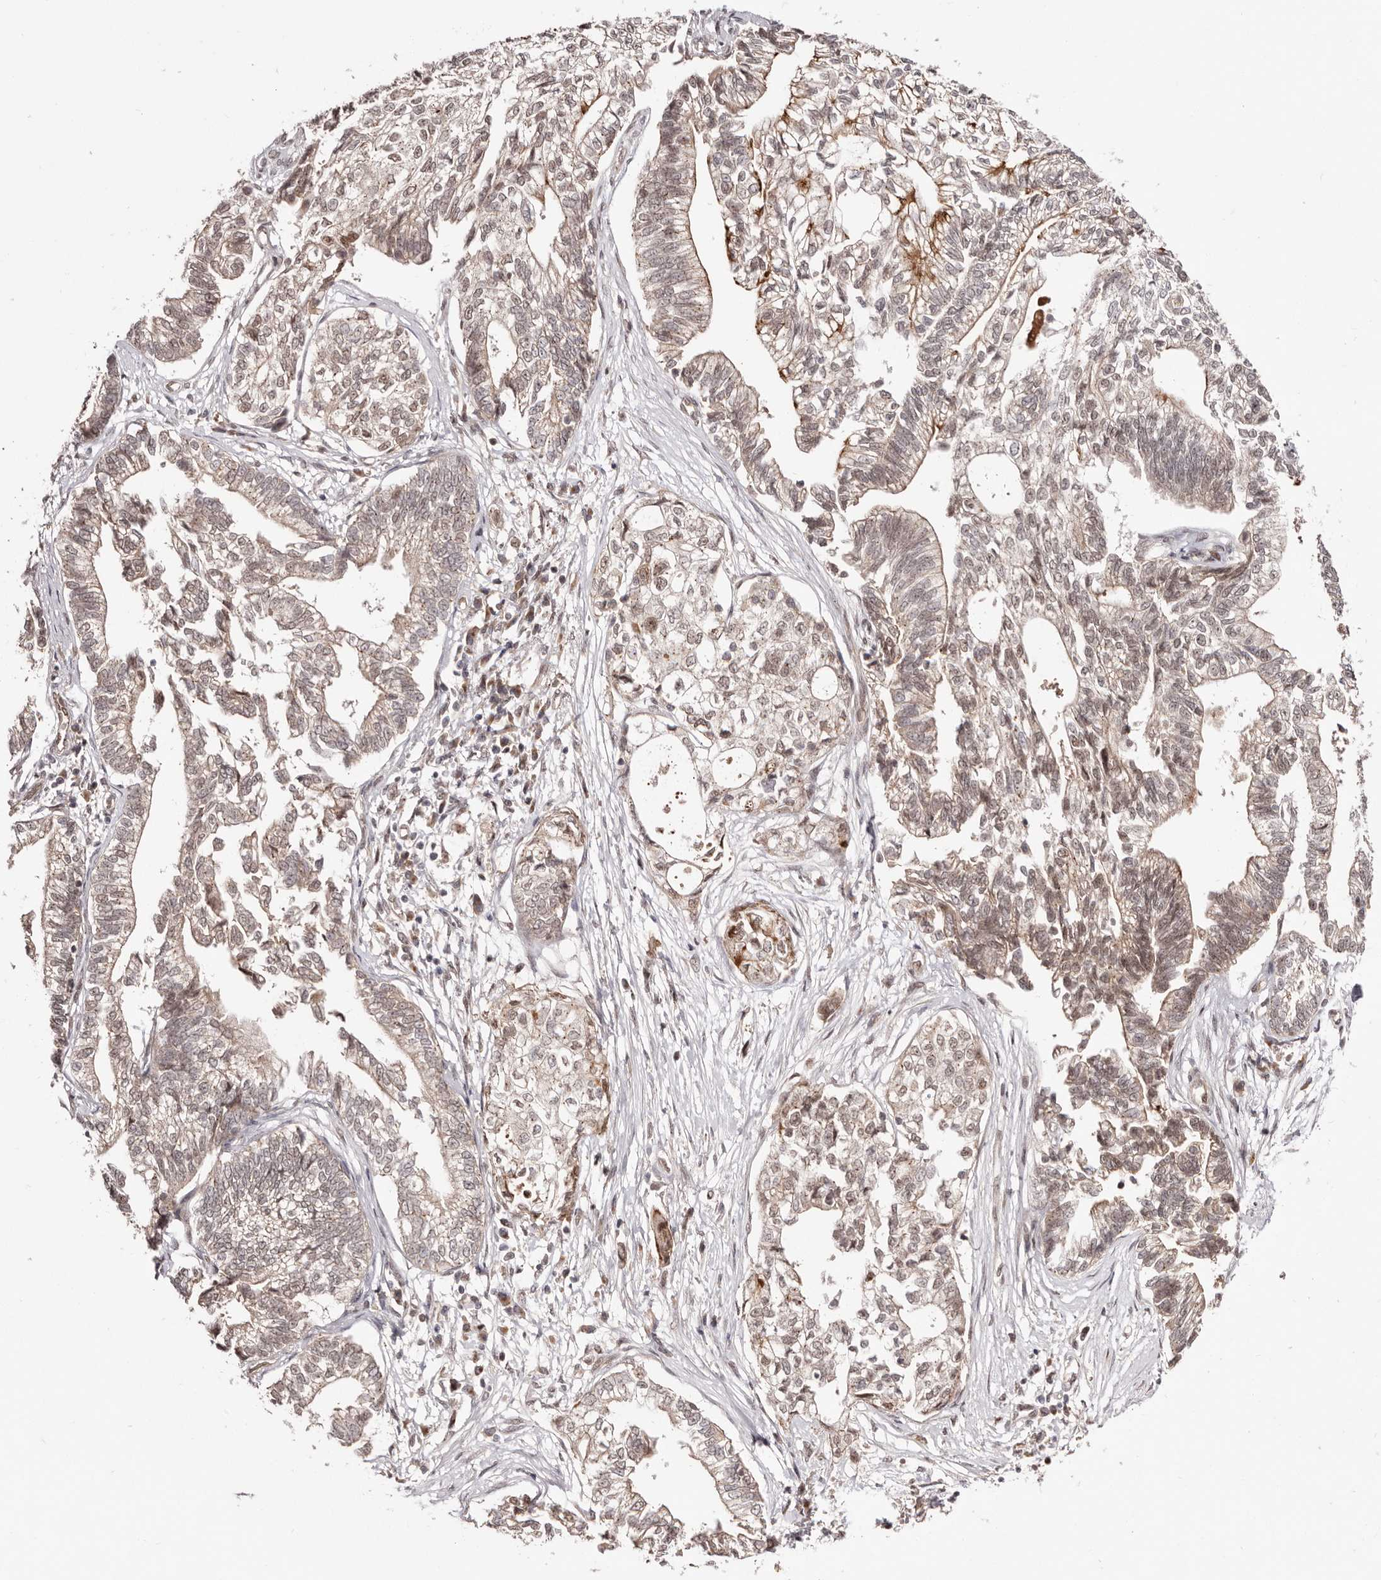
{"staining": {"intensity": "weak", "quantity": ">75%", "location": "cytoplasmic/membranous"}, "tissue": "pancreatic cancer", "cell_type": "Tumor cells", "image_type": "cancer", "snomed": [{"axis": "morphology", "description": "Adenocarcinoma, NOS"}, {"axis": "topography", "description": "Pancreas"}], "caption": "An image showing weak cytoplasmic/membranous positivity in approximately >75% of tumor cells in pancreatic adenocarcinoma, as visualized by brown immunohistochemical staining.", "gene": "EGR3", "patient": {"sex": "male", "age": 72}}